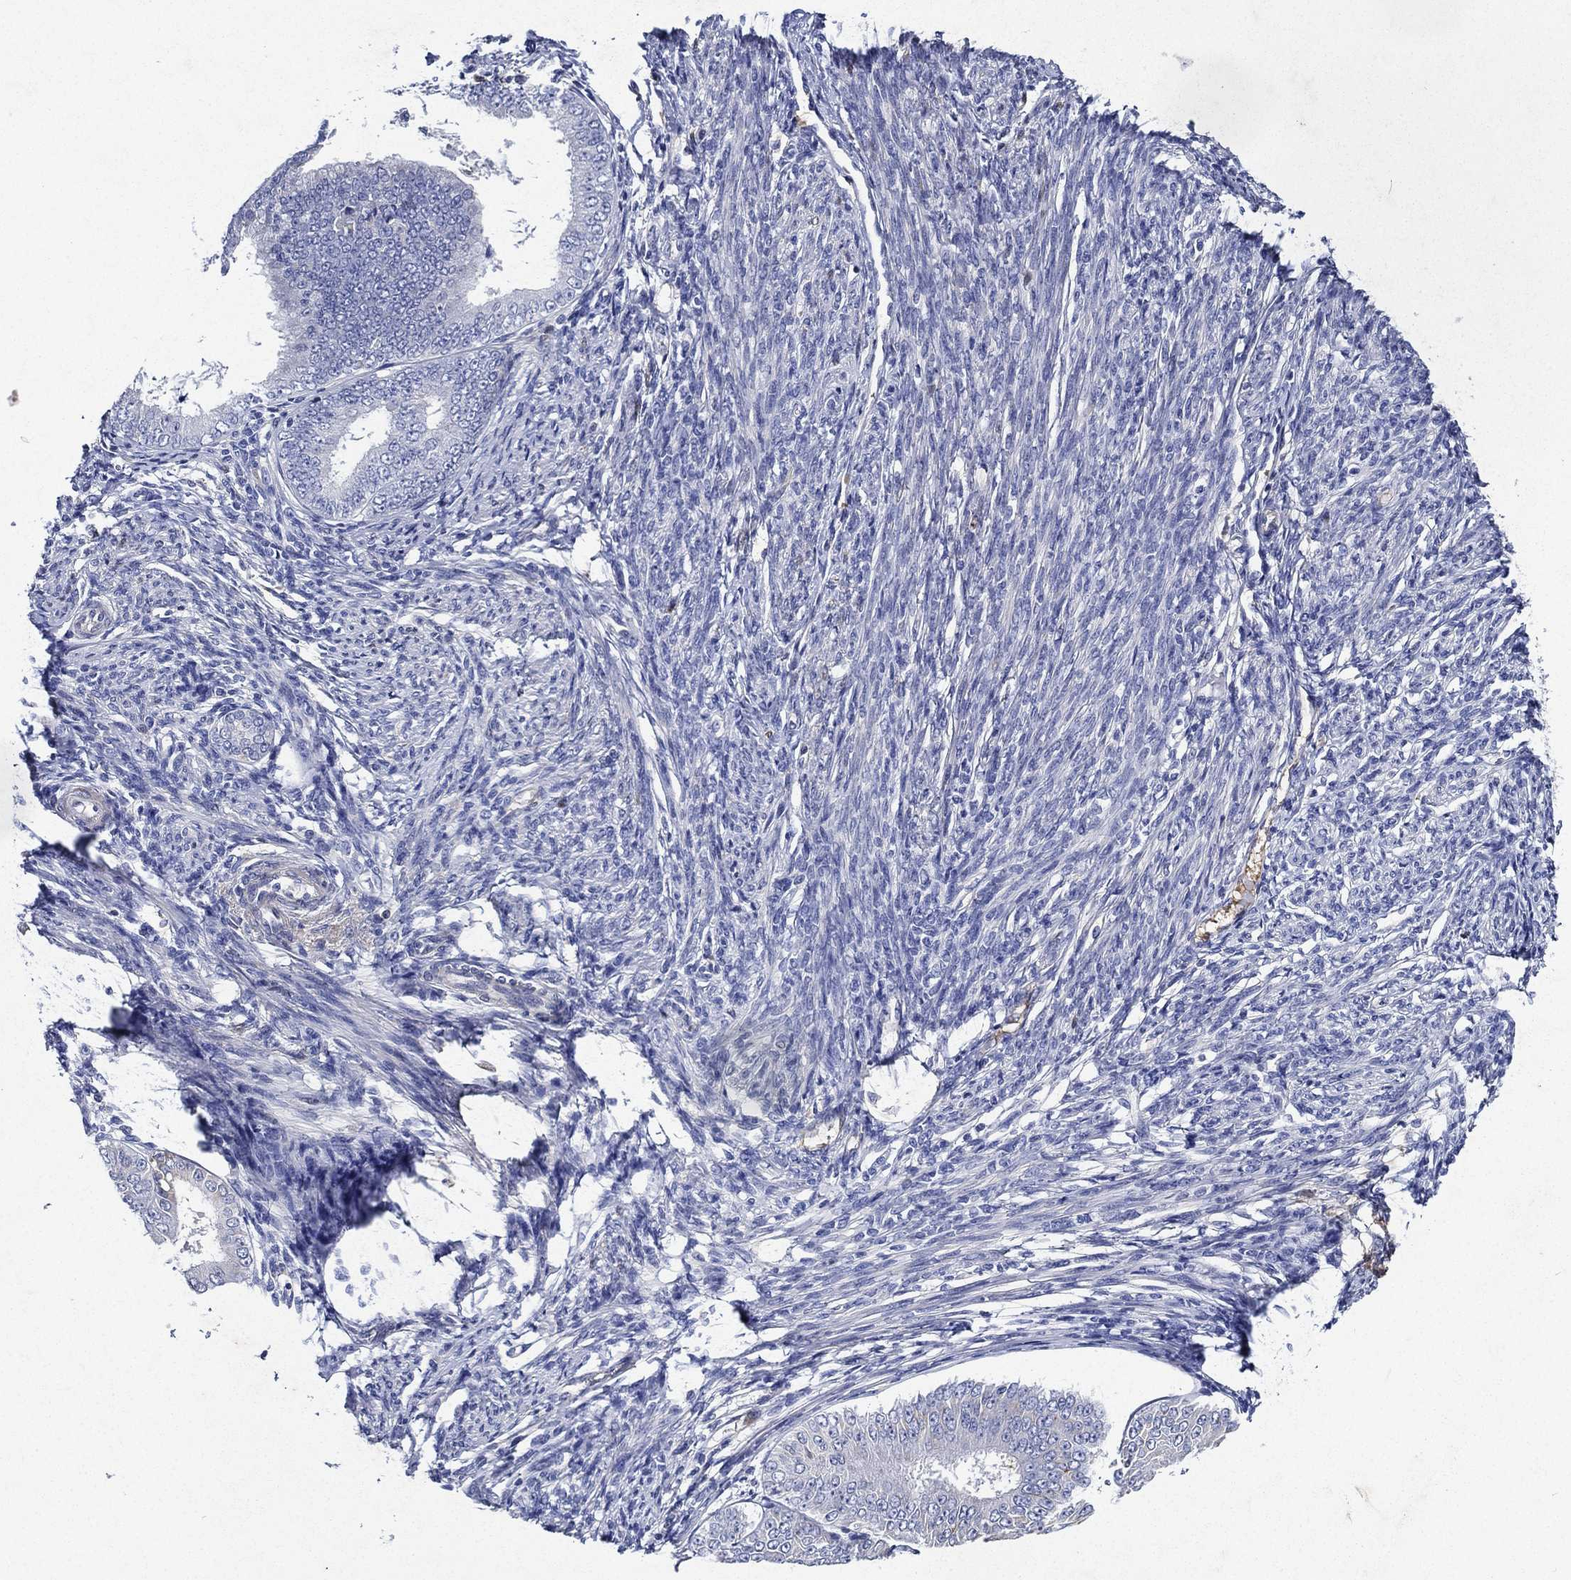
{"staining": {"intensity": "negative", "quantity": "none", "location": "none"}, "tissue": "endometrial cancer", "cell_type": "Tumor cells", "image_type": "cancer", "snomed": [{"axis": "morphology", "description": "Adenocarcinoma, NOS"}, {"axis": "topography", "description": "Endometrium"}], "caption": "An immunohistochemistry (IHC) photomicrograph of adenocarcinoma (endometrial) is shown. There is no staining in tumor cells of adenocarcinoma (endometrial). (DAB IHC with hematoxylin counter stain).", "gene": "TMPRSS11D", "patient": {"sex": "female", "age": 63}}